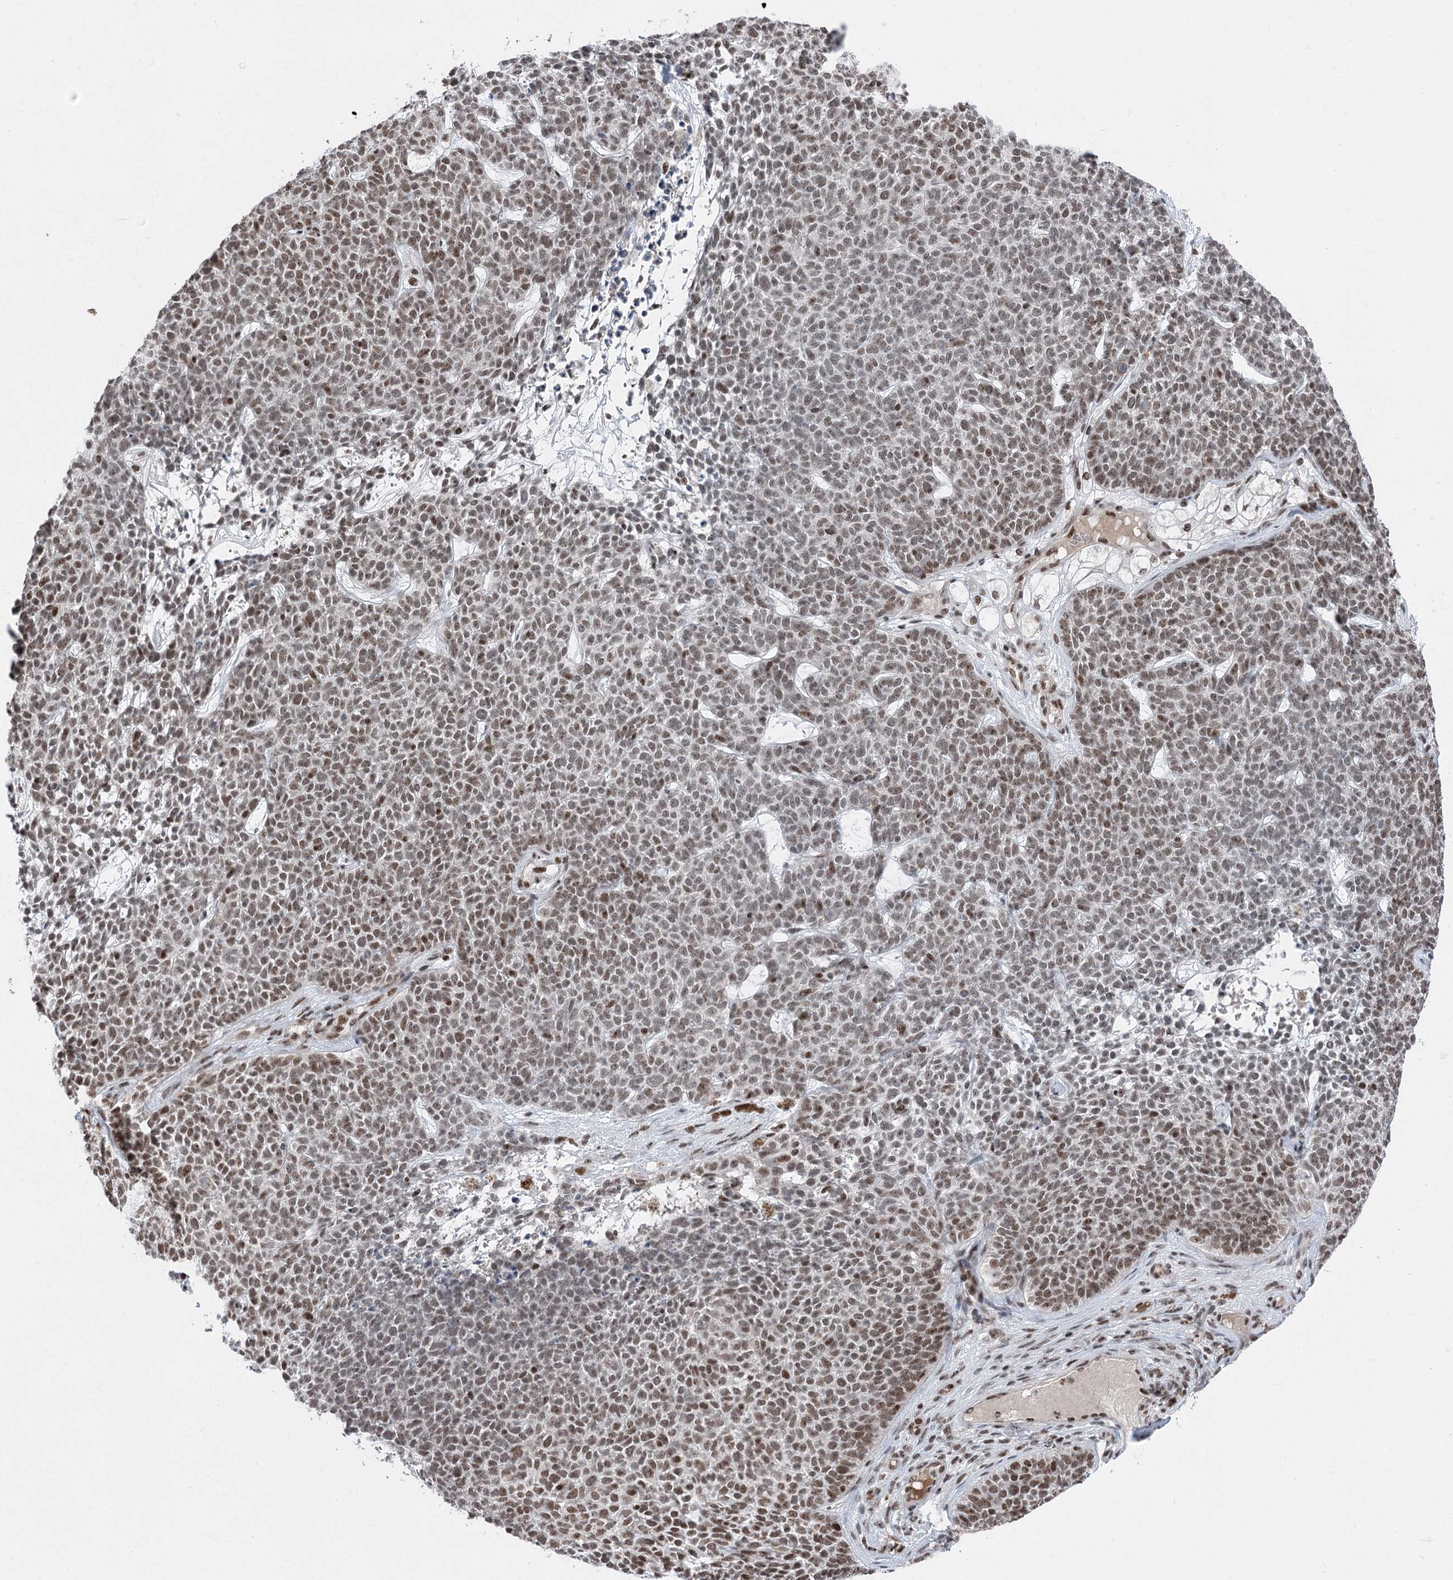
{"staining": {"intensity": "strong", "quantity": "25%-75%", "location": "nuclear"}, "tissue": "skin cancer", "cell_type": "Tumor cells", "image_type": "cancer", "snomed": [{"axis": "morphology", "description": "Basal cell carcinoma"}, {"axis": "topography", "description": "Skin"}], "caption": "Protein expression analysis of skin basal cell carcinoma displays strong nuclear expression in about 25%-75% of tumor cells. (Stains: DAB in brown, nuclei in blue, Microscopy: brightfield microscopy at high magnification).", "gene": "CGGBP1", "patient": {"sex": "female", "age": 84}}